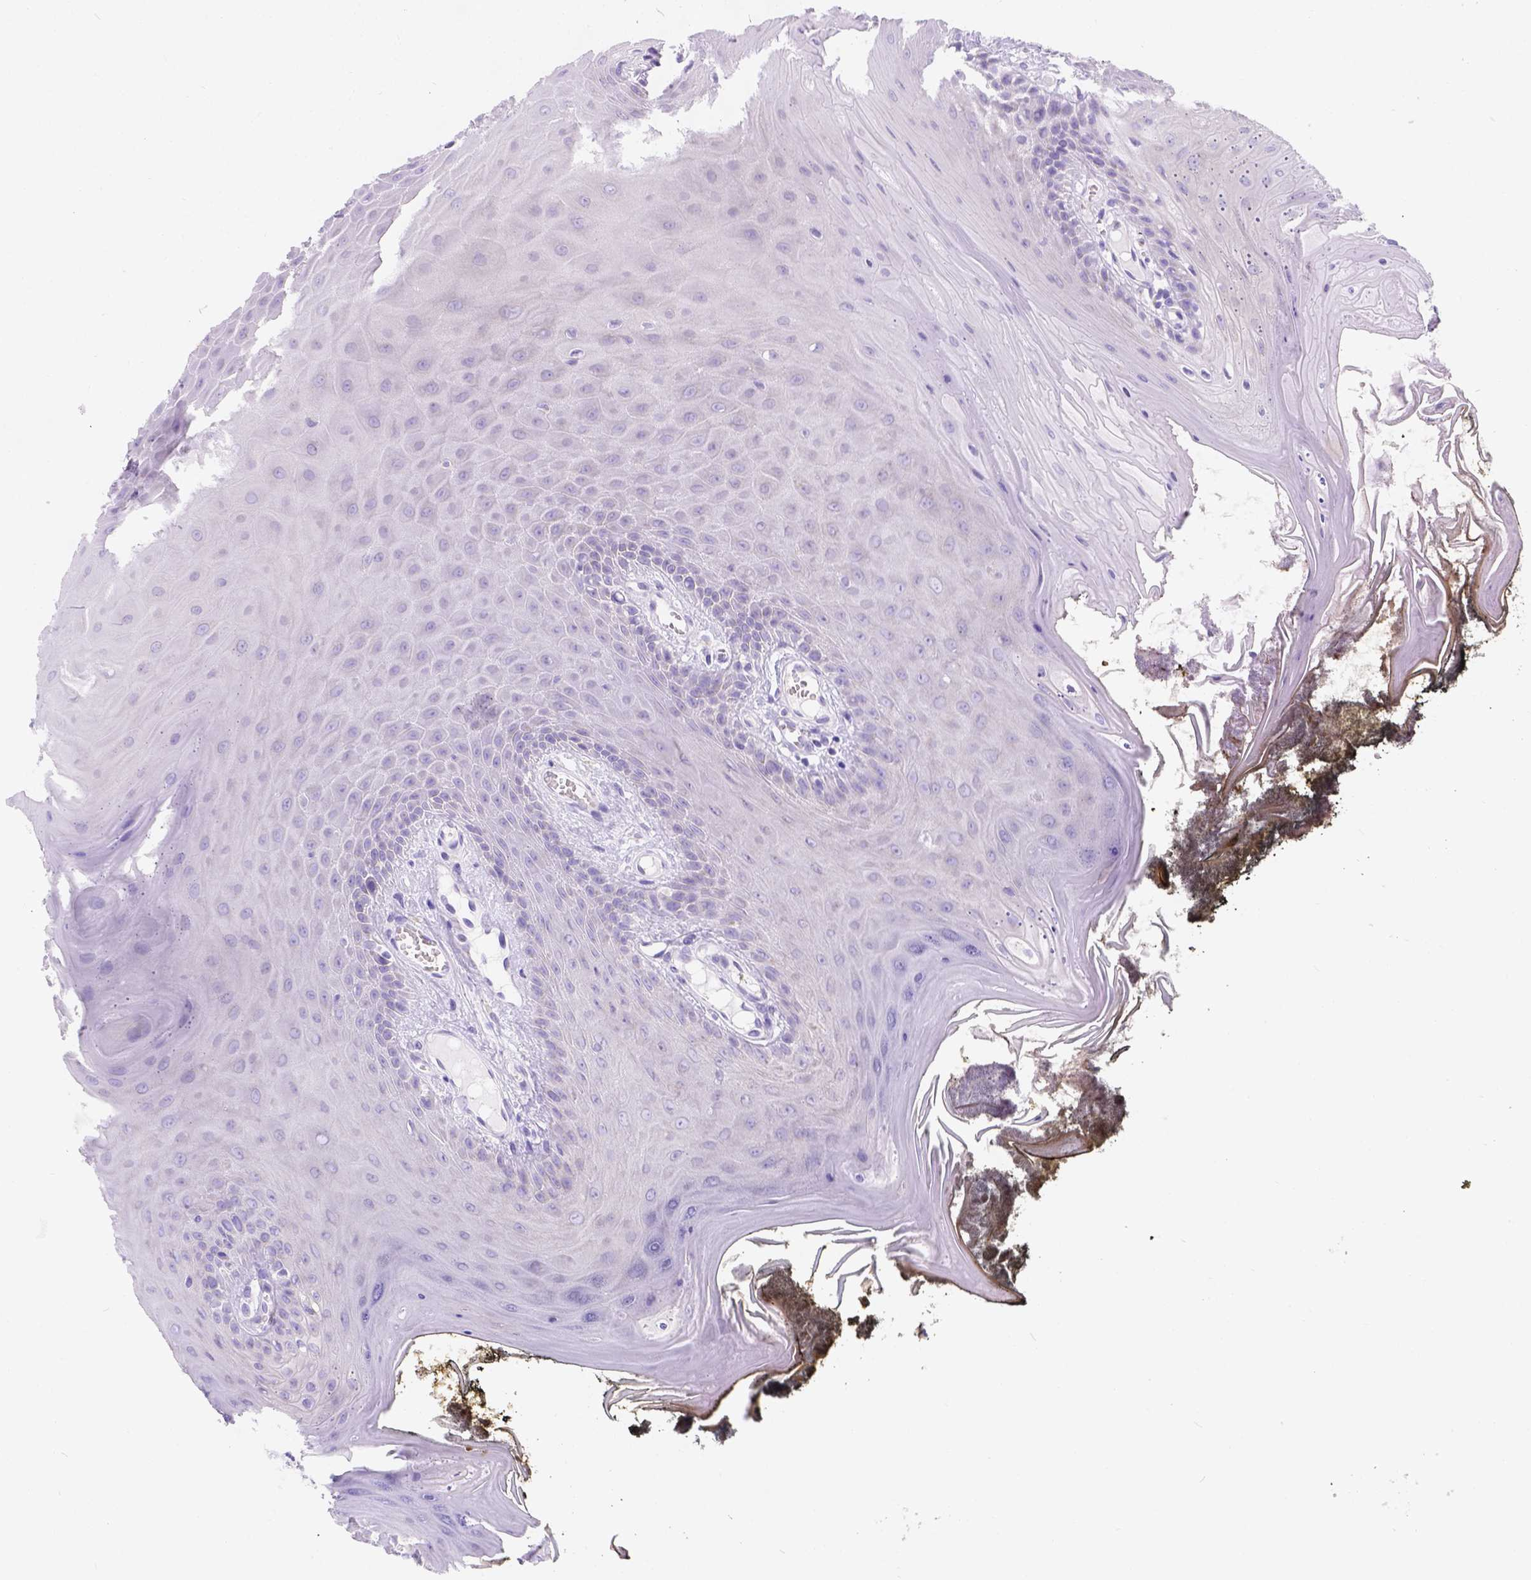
{"staining": {"intensity": "negative", "quantity": "none", "location": "none"}, "tissue": "oral mucosa", "cell_type": "Squamous epithelial cells", "image_type": "normal", "snomed": [{"axis": "morphology", "description": "Normal tissue, NOS"}, {"axis": "topography", "description": "Oral tissue"}], "caption": "Immunohistochemistry (IHC) photomicrograph of benign oral mucosa: oral mucosa stained with DAB (3,3'-diaminobenzidine) shows no significant protein expression in squamous epithelial cells. (DAB (3,3'-diaminobenzidine) immunohistochemistry (IHC) visualized using brightfield microscopy, high magnification).", "gene": "PHF7", "patient": {"sex": "male", "age": 9}}